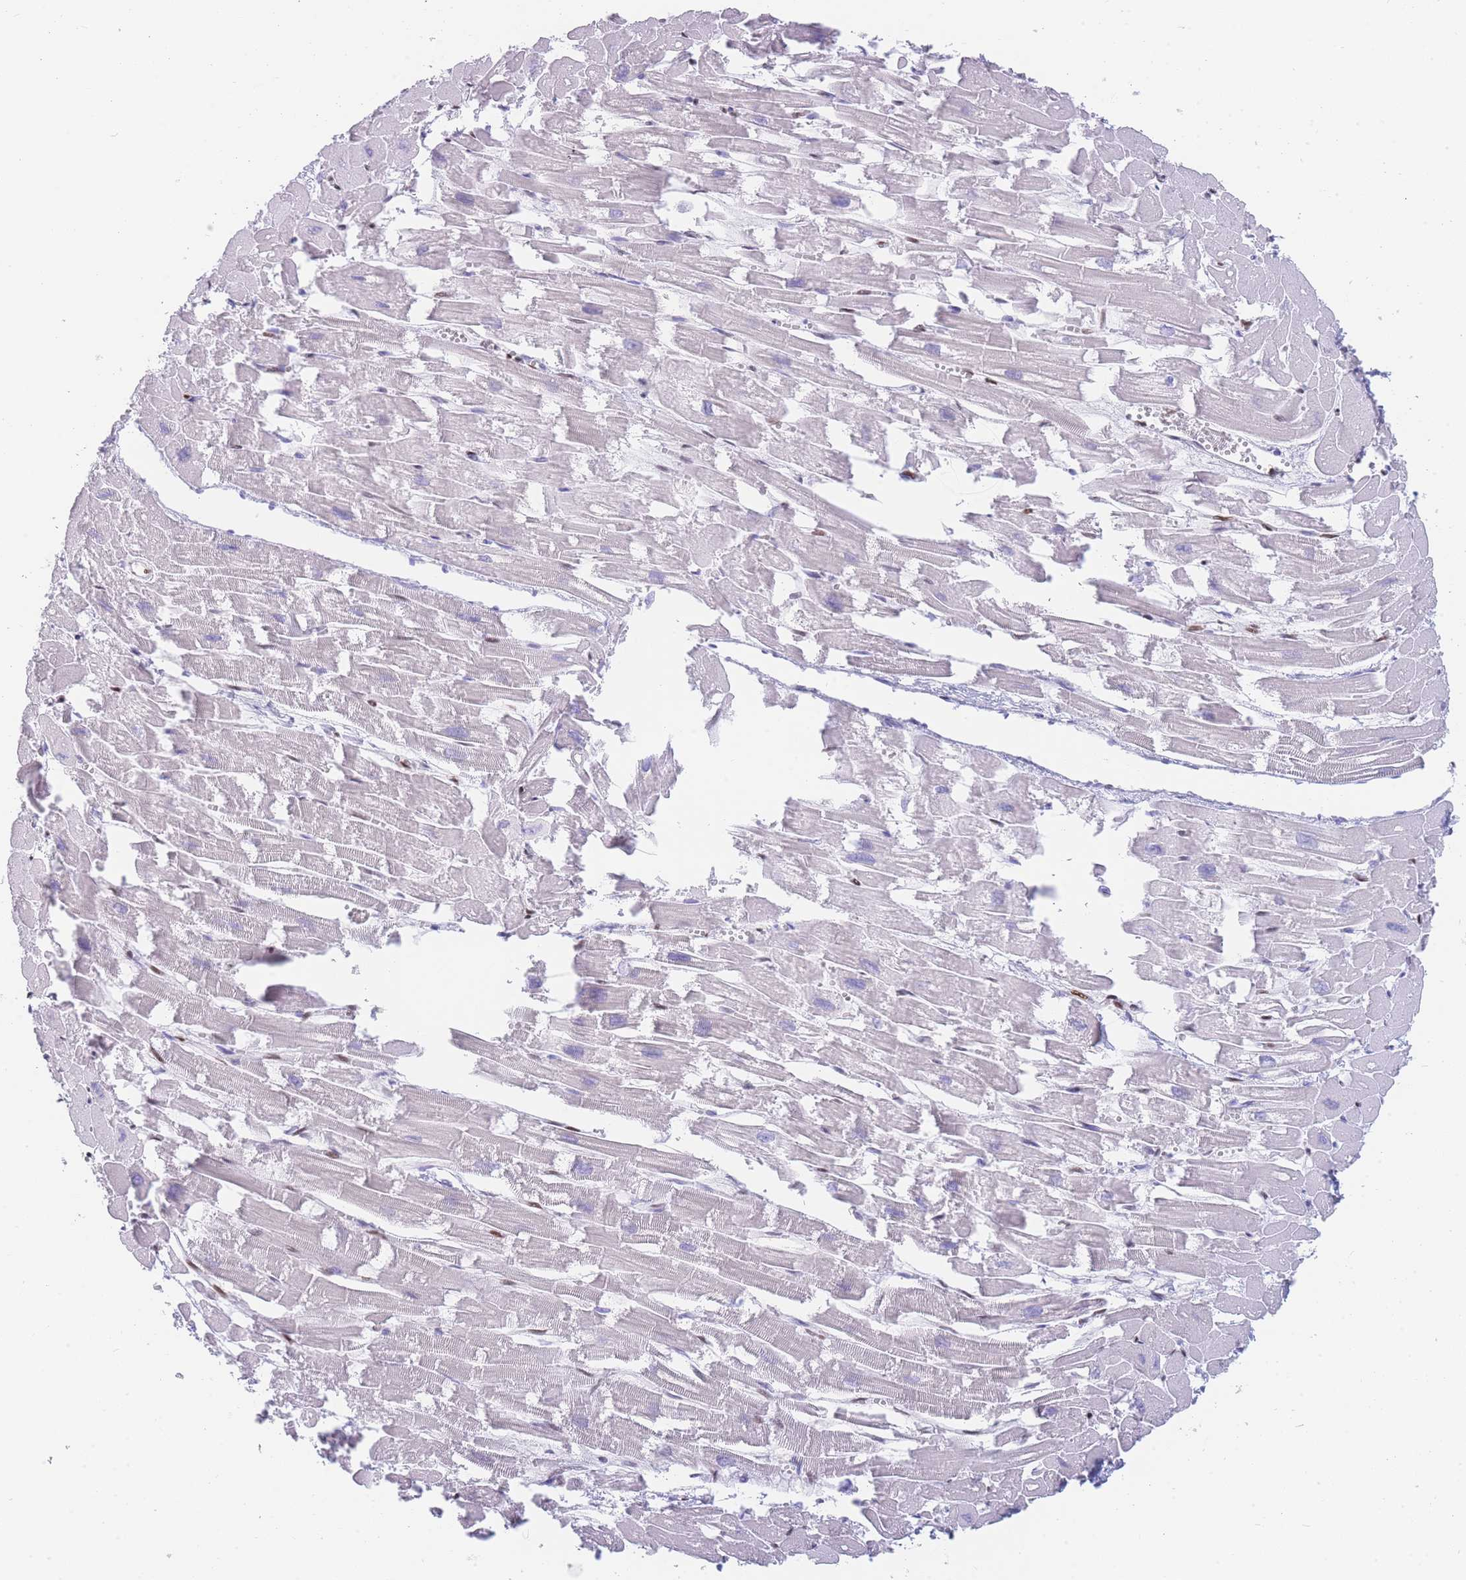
{"staining": {"intensity": "negative", "quantity": "none", "location": "none"}, "tissue": "heart muscle", "cell_type": "Cardiomyocytes", "image_type": "normal", "snomed": [{"axis": "morphology", "description": "Normal tissue, NOS"}, {"axis": "topography", "description": "Heart"}], "caption": "An IHC photomicrograph of normal heart muscle is shown. There is no staining in cardiomyocytes of heart muscle. (DAB immunohistochemistry (IHC), high magnification).", "gene": "PSMB5", "patient": {"sex": "male", "age": 54}}